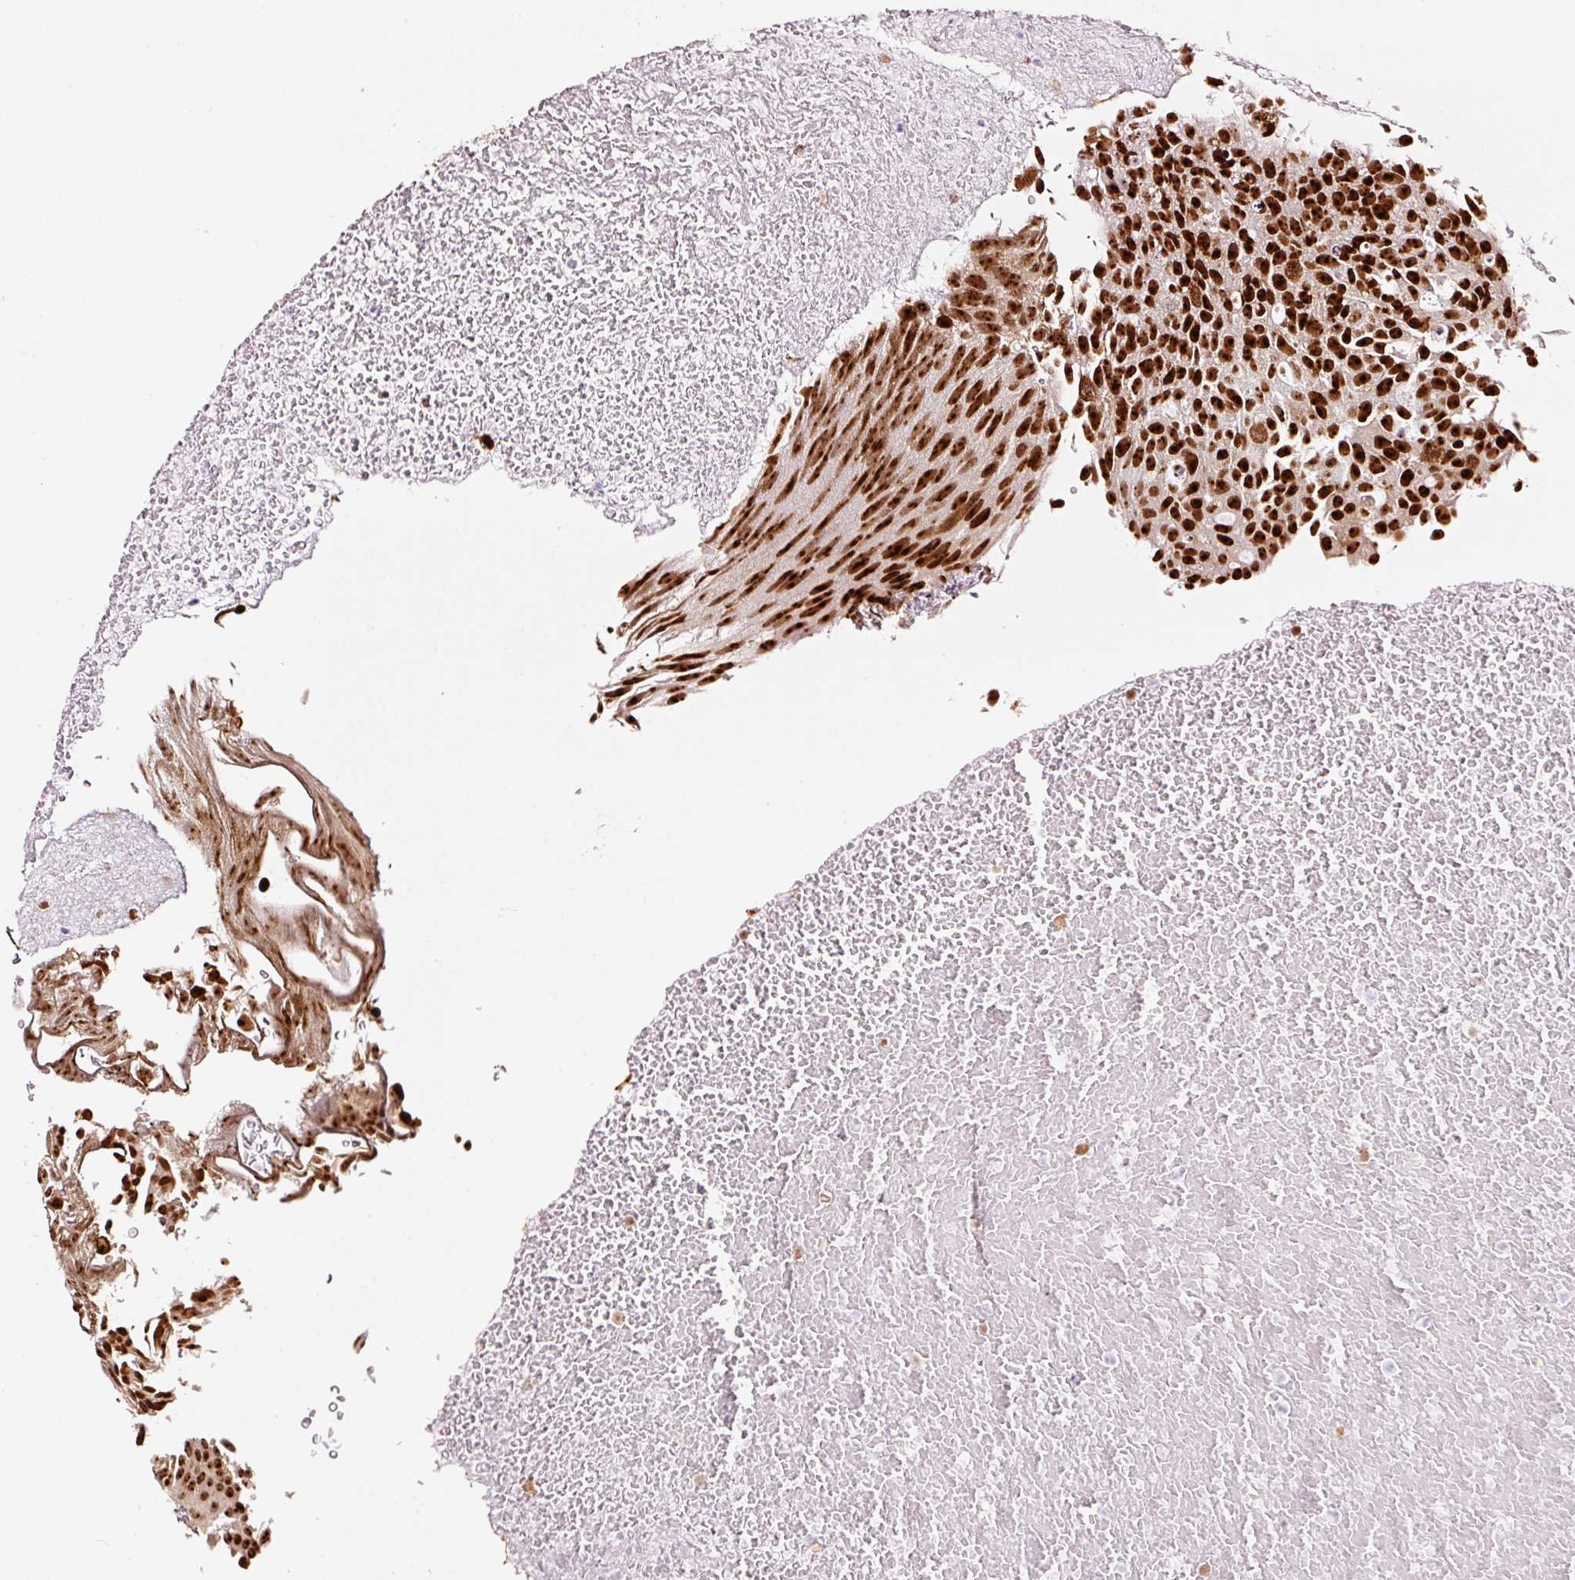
{"staining": {"intensity": "strong", "quantity": ">75%", "location": "nuclear"}, "tissue": "urothelial cancer", "cell_type": "Tumor cells", "image_type": "cancer", "snomed": [{"axis": "morphology", "description": "Urothelial carcinoma, Low grade"}, {"axis": "topography", "description": "Urinary bladder"}], "caption": "Tumor cells display high levels of strong nuclear staining in approximately >75% of cells in urothelial cancer.", "gene": "GNL3", "patient": {"sex": "male", "age": 78}}